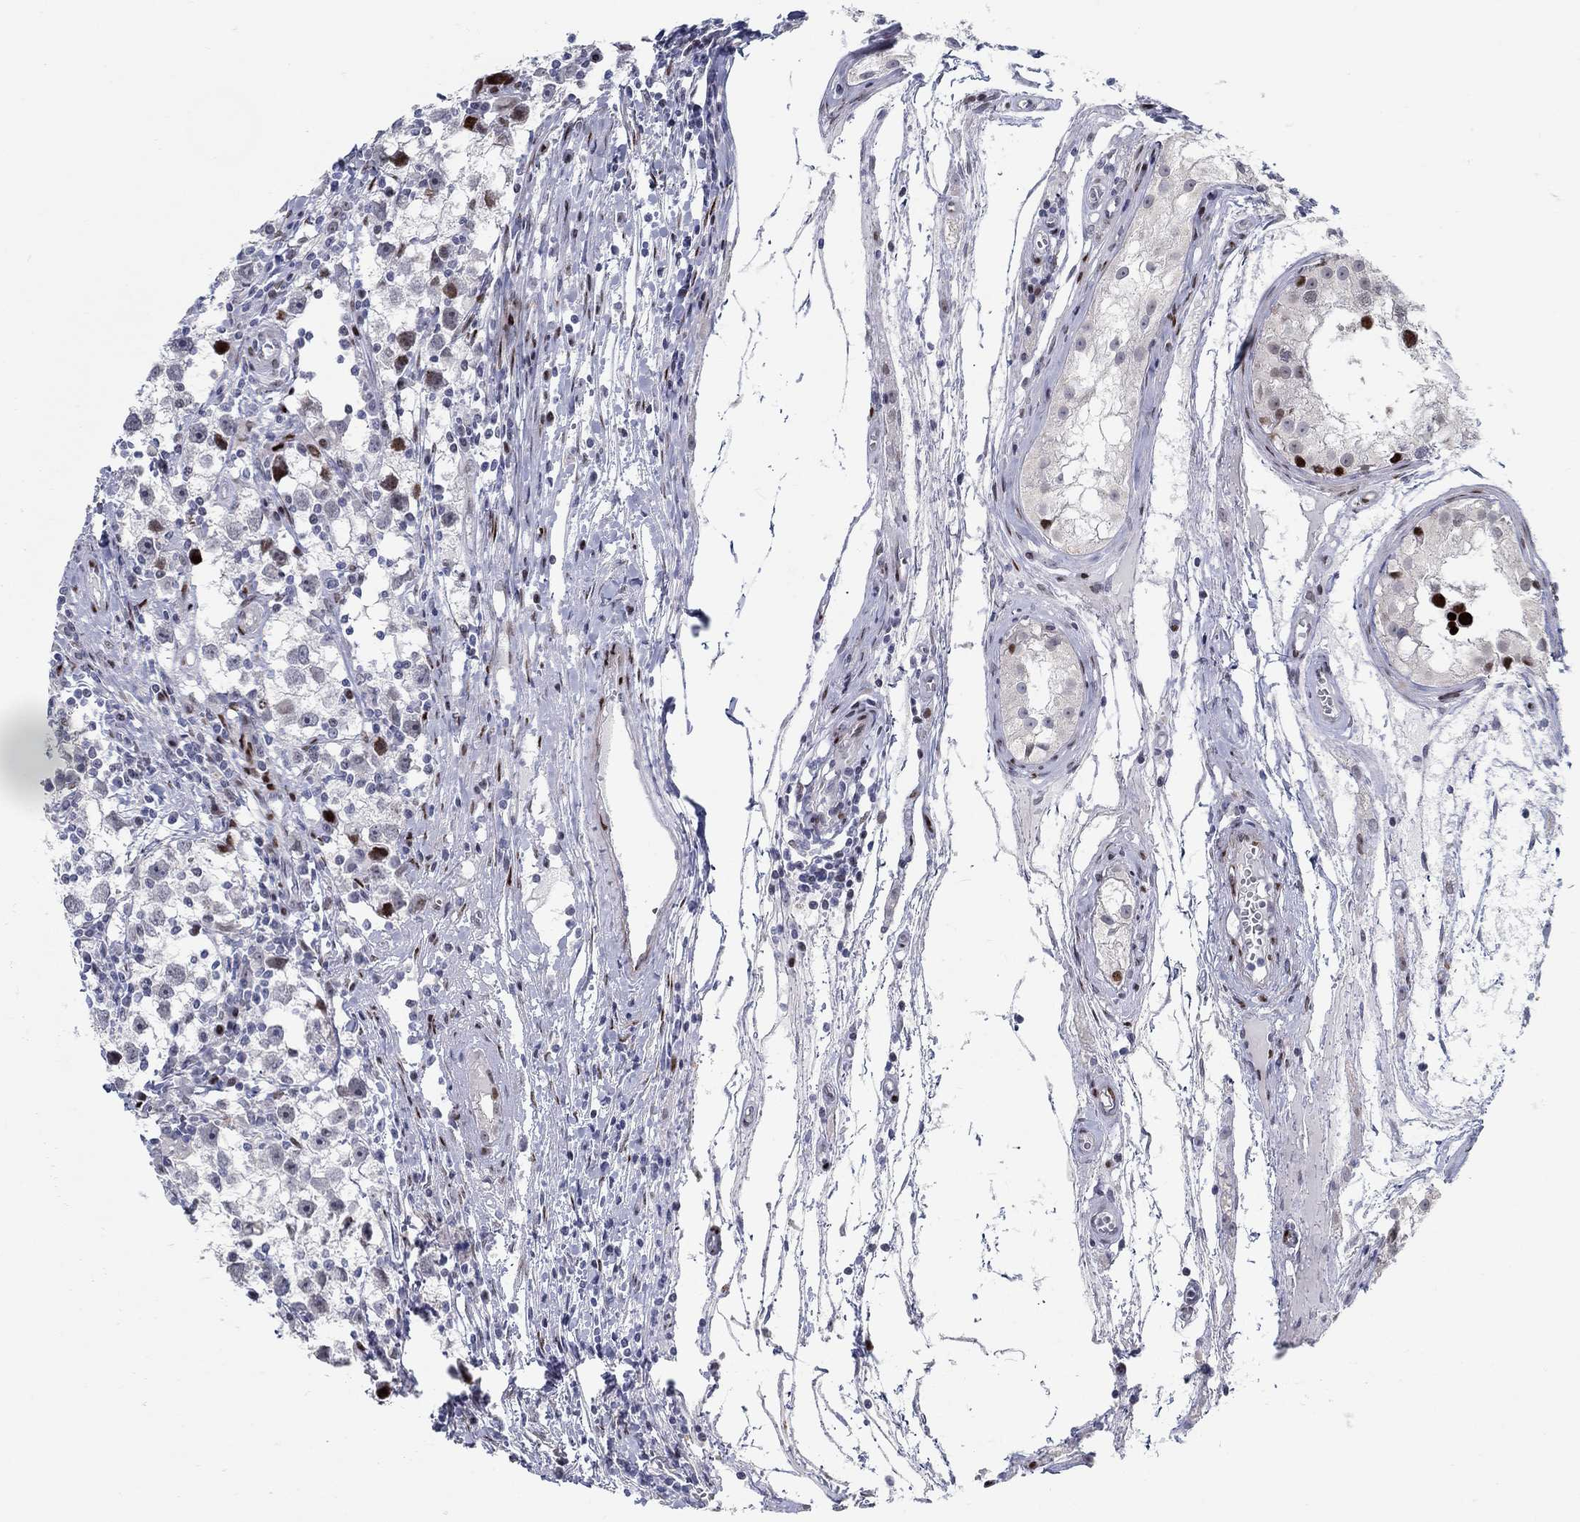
{"staining": {"intensity": "strong", "quantity": "<25%", "location": "nuclear"}, "tissue": "testis cancer", "cell_type": "Tumor cells", "image_type": "cancer", "snomed": [{"axis": "morphology", "description": "Seminoma, NOS"}, {"axis": "topography", "description": "Testis"}], "caption": "The micrograph demonstrates staining of testis seminoma, revealing strong nuclear protein staining (brown color) within tumor cells.", "gene": "RAPGEF5", "patient": {"sex": "male", "age": 30}}